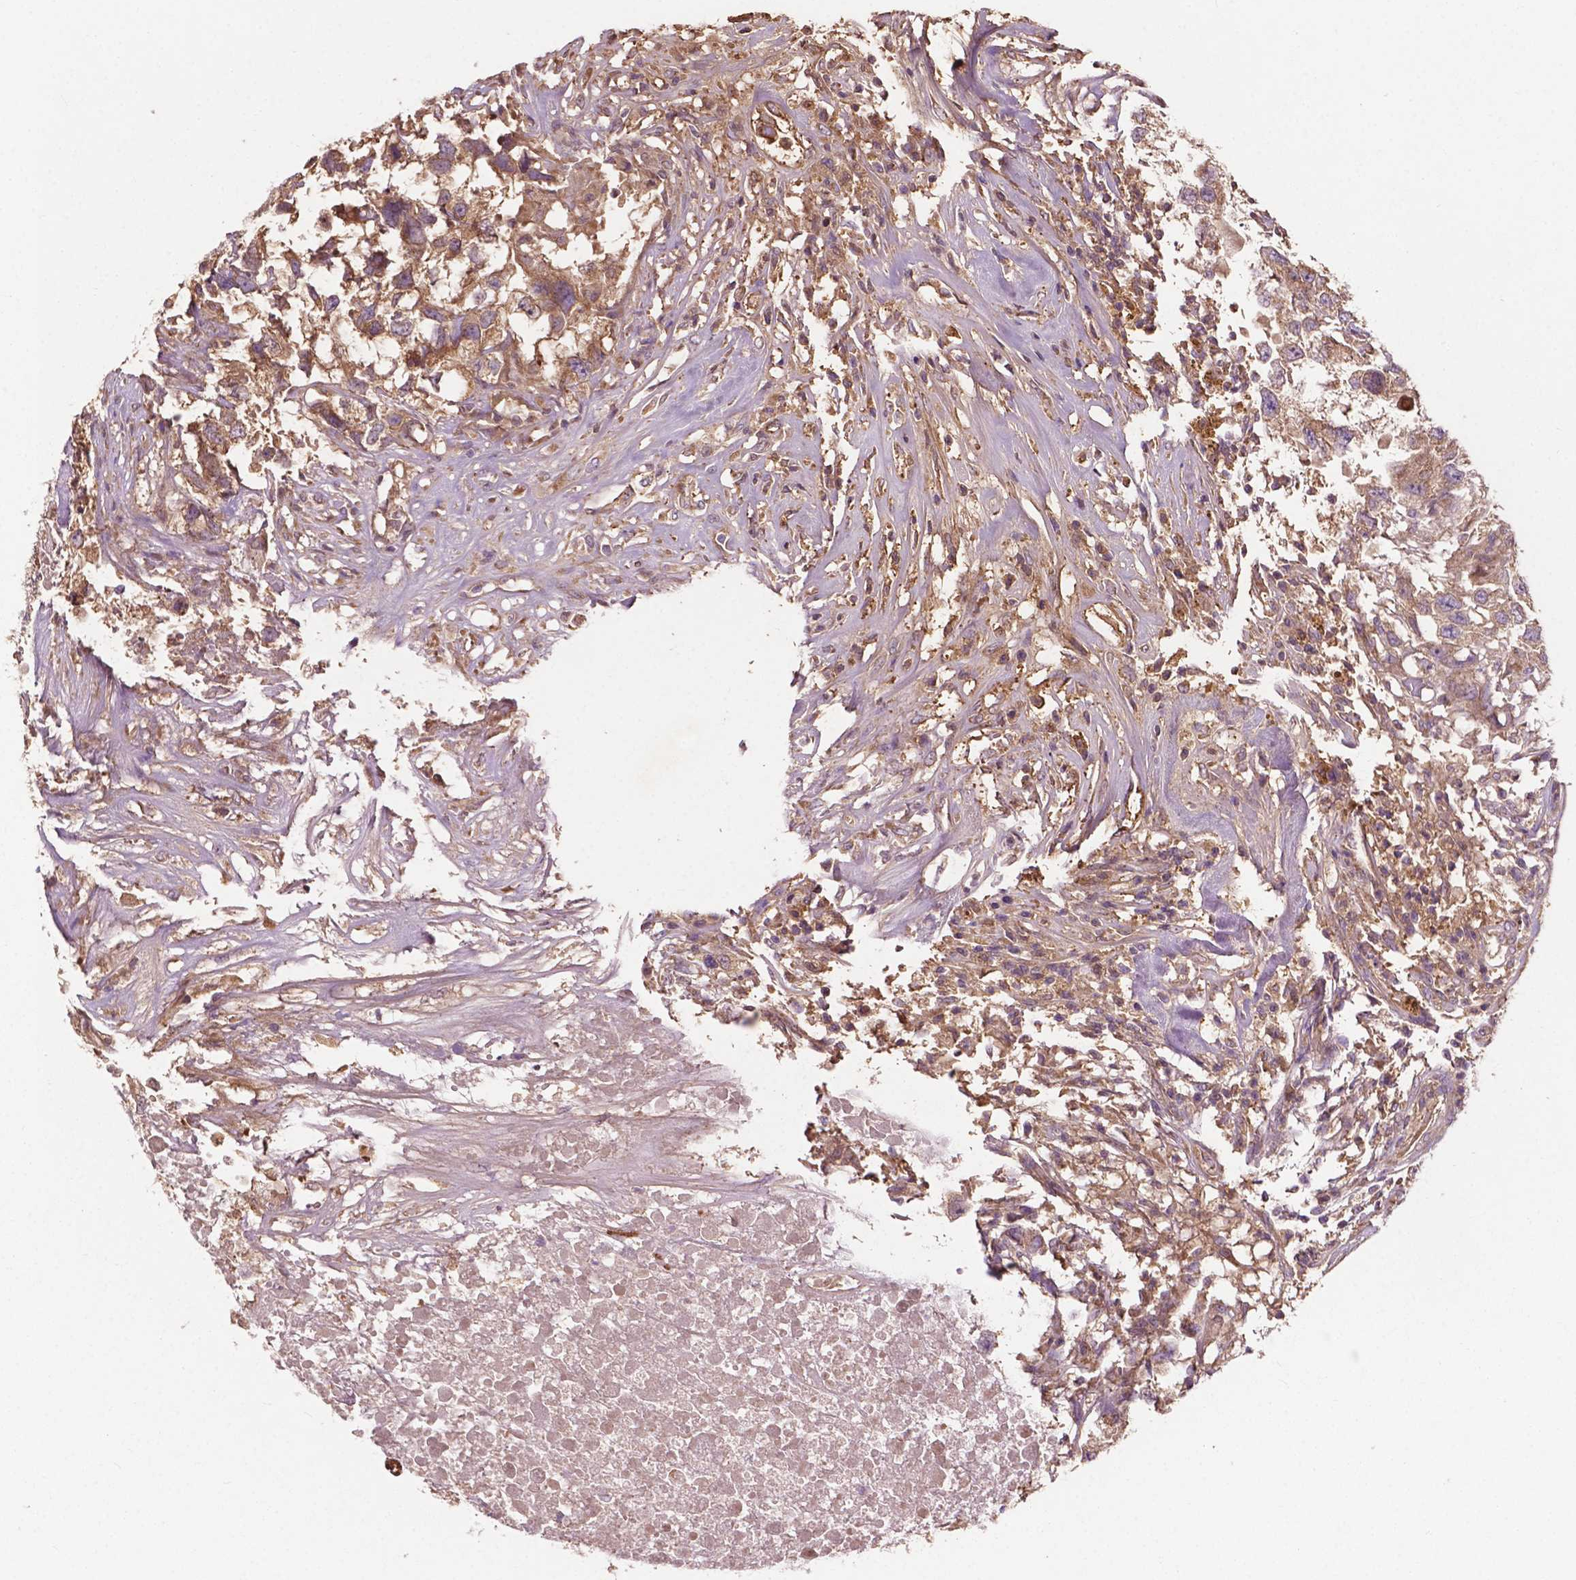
{"staining": {"intensity": "moderate", "quantity": ">75%", "location": "cytoplasmic/membranous"}, "tissue": "testis cancer", "cell_type": "Tumor cells", "image_type": "cancer", "snomed": [{"axis": "morphology", "description": "Carcinoma, Embryonal, NOS"}, {"axis": "topography", "description": "Testis"}], "caption": "Moderate cytoplasmic/membranous positivity for a protein is appreciated in approximately >75% of tumor cells of testis embryonal carcinoma using immunohistochemistry (IHC).", "gene": "GJA9", "patient": {"sex": "male", "age": 83}}